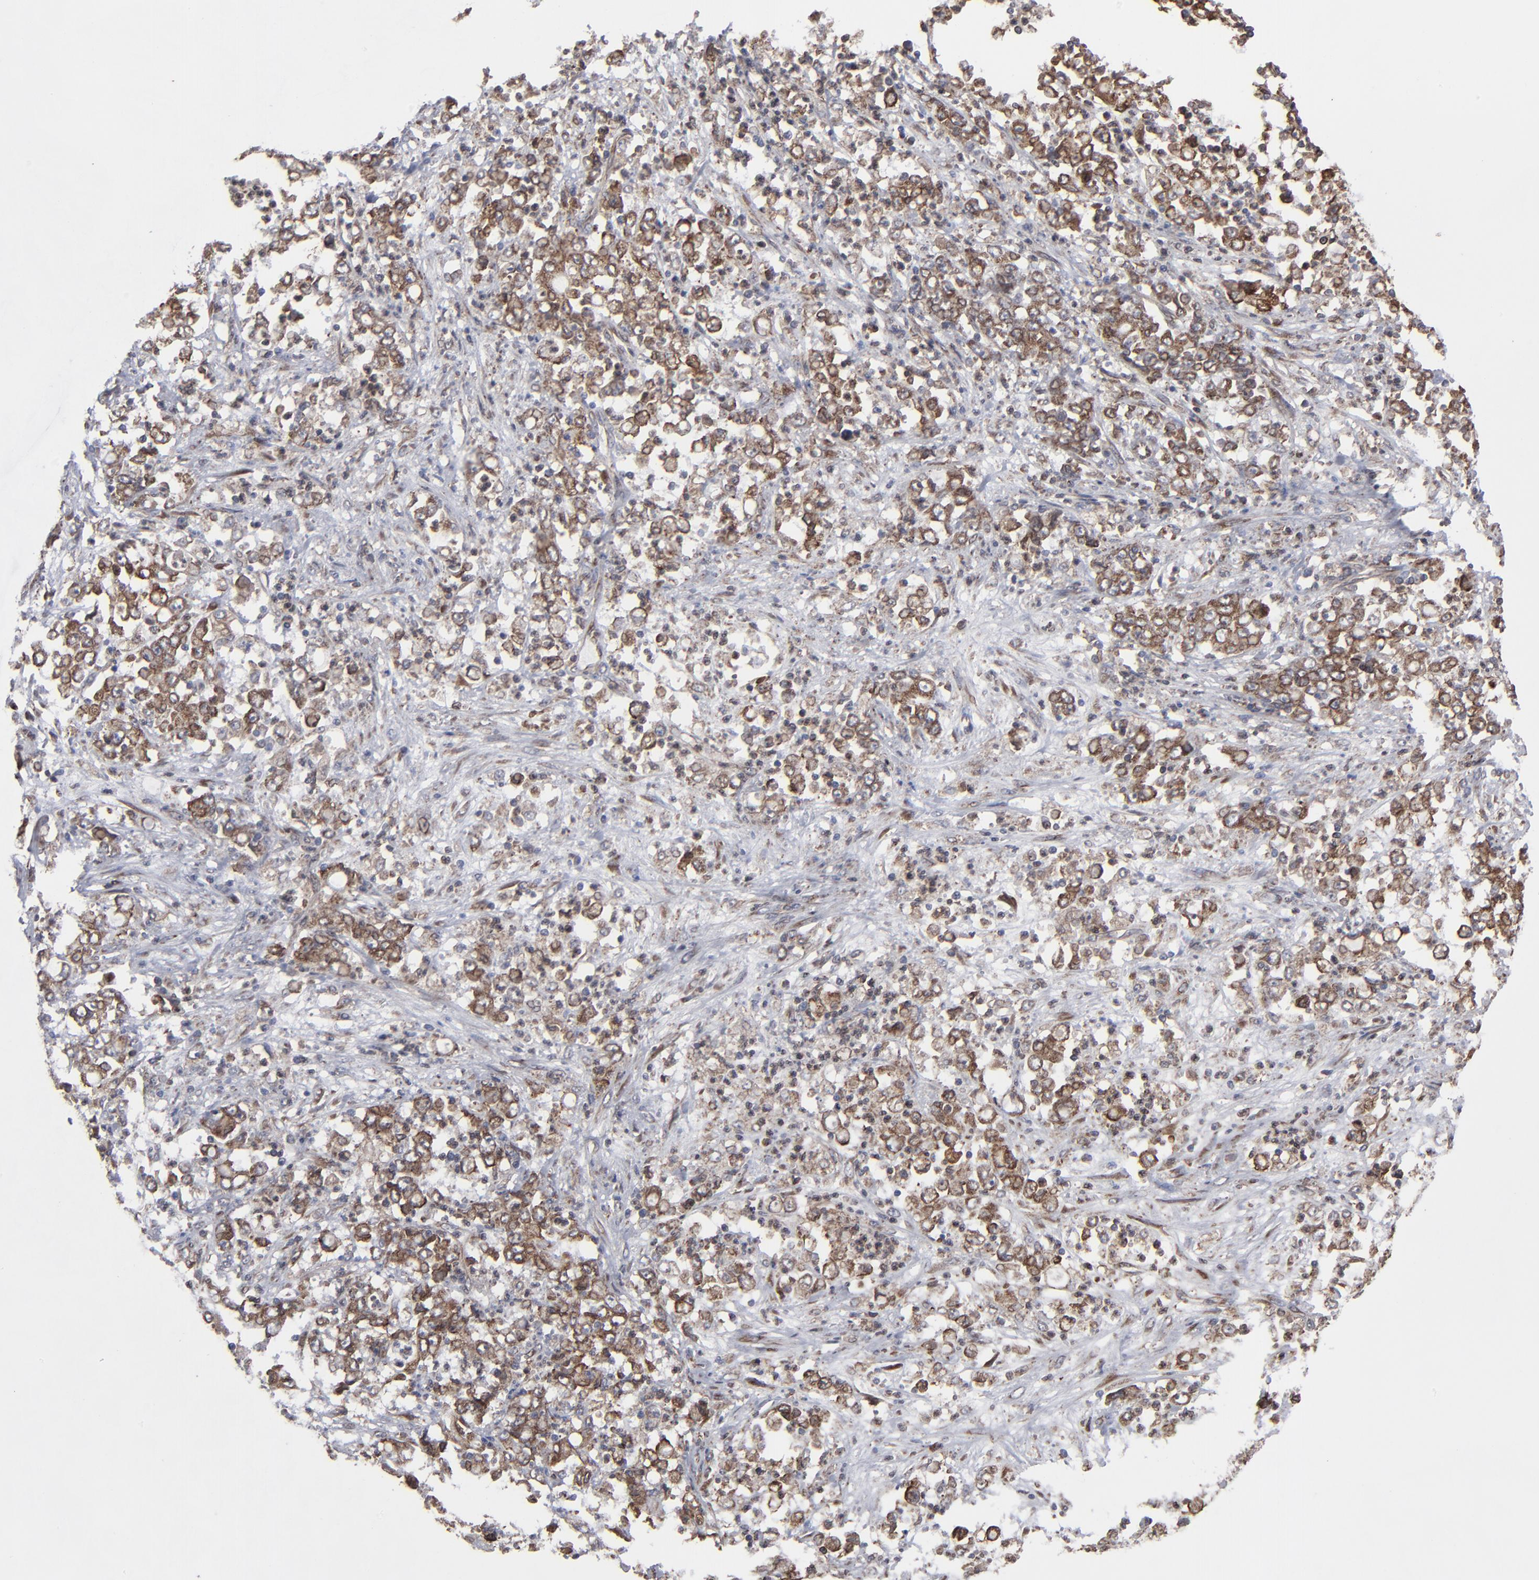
{"staining": {"intensity": "moderate", "quantity": ">75%", "location": "cytoplasmic/membranous"}, "tissue": "stomach cancer", "cell_type": "Tumor cells", "image_type": "cancer", "snomed": [{"axis": "morphology", "description": "Adenocarcinoma, NOS"}, {"axis": "topography", "description": "Stomach, lower"}], "caption": "The immunohistochemical stain shows moderate cytoplasmic/membranous staining in tumor cells of stomach adenocarcinoma tissue.", "gene": "CNIH1", "patient": {"sex": "female", "age": 71}}